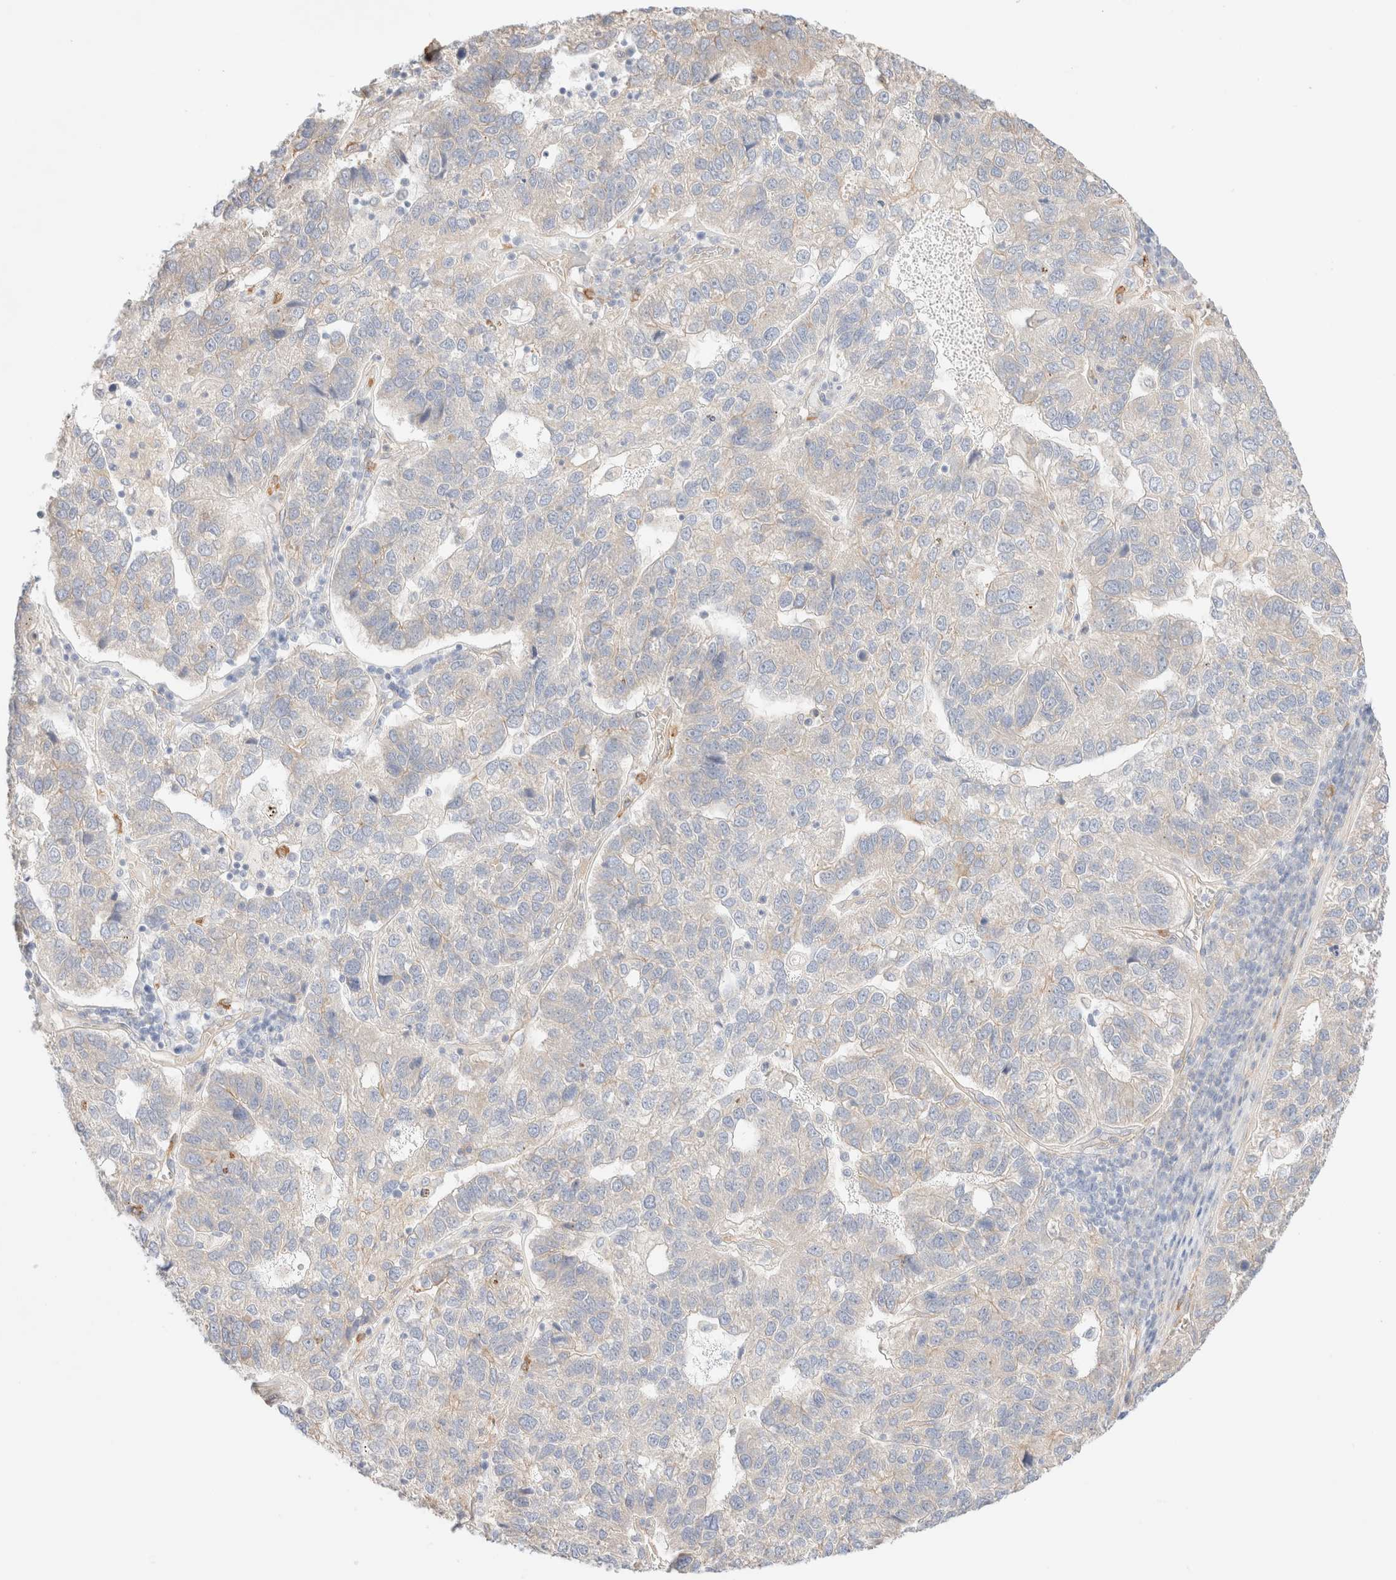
{"staining": {"intensity": "negative", "quantity": "none", "location": "none"}, "tissue": "pancreatic cancer", "cell_type": "Tumor cells", "image_type": "cancer", "snomed": [{"axis": "morphology", "description": "Adenocarcinoma, NOS"}, {"axis": "topography", "description": "Pancreas"}], "caption": "This photomicrograph is of pancreatic cancer (adenocarcinoma) stained with immunohistochemistry (IHC) to label a protein in brown with the nuclei are counter-stained blue. There is no expression in tumor cells.", "gene": "NIBAN2", "patient": {"sex": "female", "age": 61}}